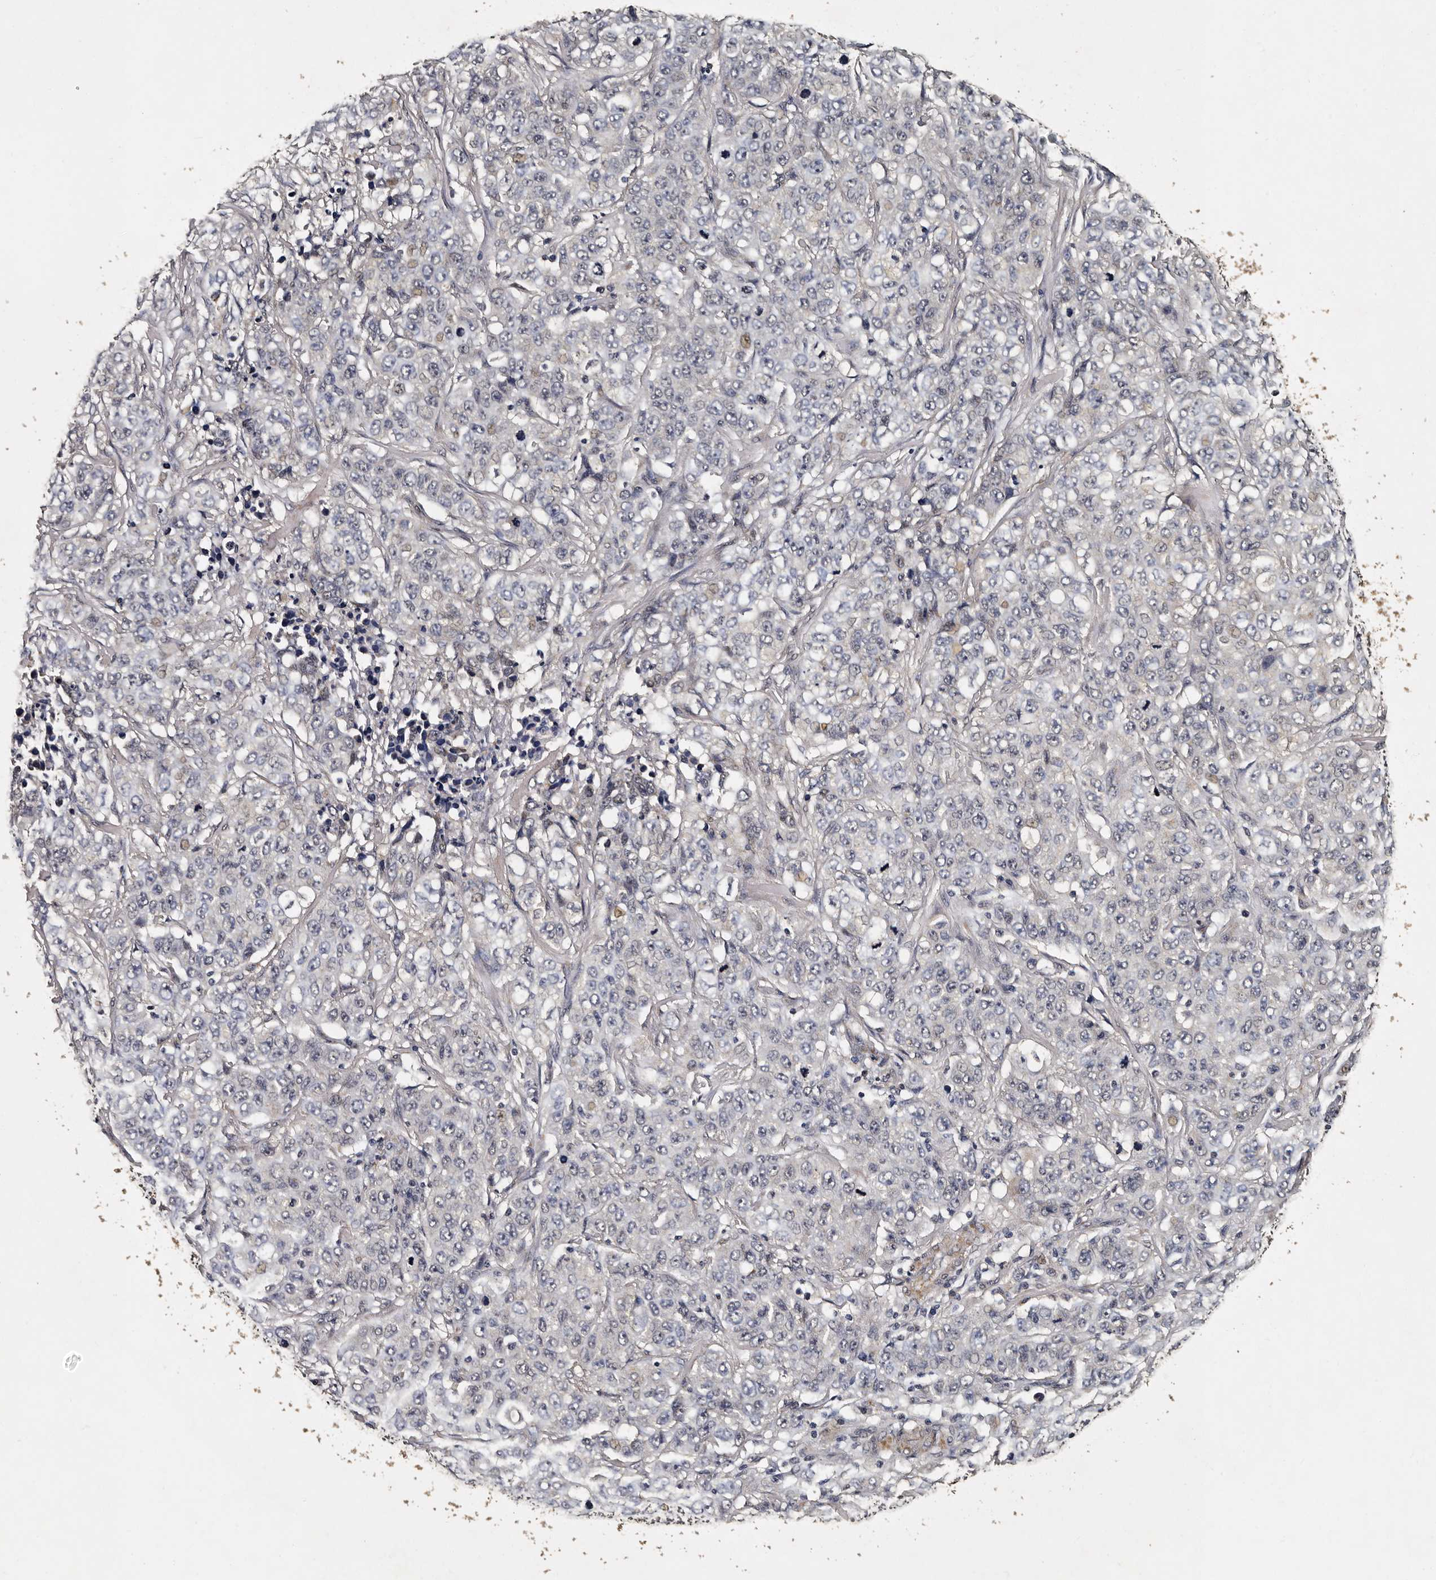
{"staining": {"intensity": "negative", "quantity": "none", "location": "none"}, "tissue": "stomach cancer", "cell_type": "Tumor cells", "image_type": "cancer", "snomed": [{"axis": "morphology", "description": "Adenocarcinoma, NOS"}, {"axis": "topography", "description": "Stomach"}], "caption": "This is an IHC histopathology image of human stomach adenocarcinoma. There is no expression in tumor cells.", "gene": "CPNE3", "patient": {"sex": "male", "age": 48}}